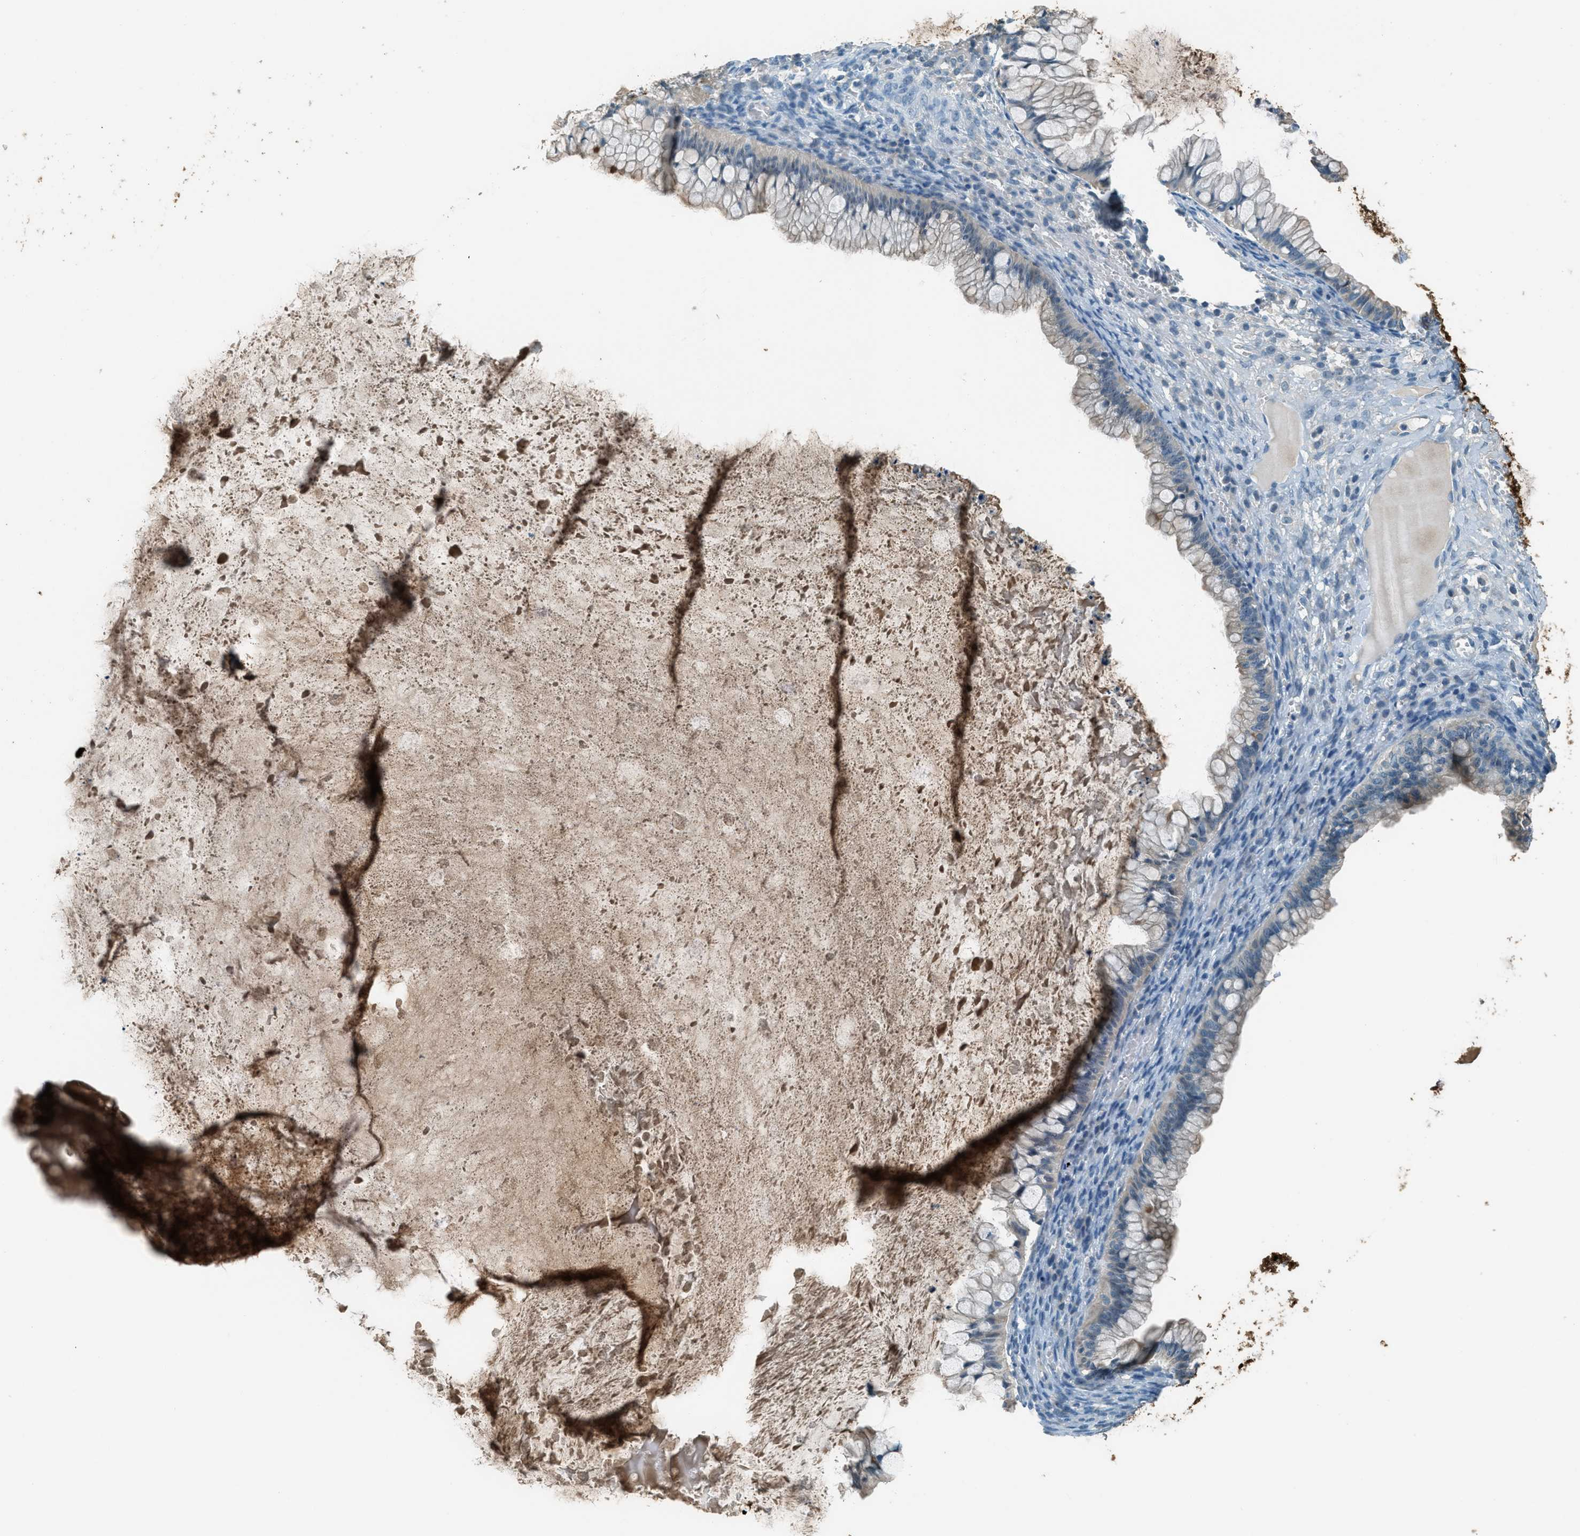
{"staining": {"intensity": "weak", "quantity": "<25%", "location": "cytoplasmic/membranous"}, "tissue": "ovarian cancer", "cell_type": "Tumor cells", "image_type": "cancer", "snomed": [{"axis": "morphology", "description": "Cystadenocarcinoma, mucinous, NOS"}, {"axis": "topography", "description": "Ovary"}], "caption": "DAB (3,3'-diaminobenzidine) immunohistochemical staining of human ovarian mucinous cystadenocarcinoma displays no significant positivity in tumor cells. The staining was performed using DAB (3,3'-diaminobenzidine) to visualize the protein expression in brown, while the nuclei were stained in blue with hematoxylin (Magnification: 20x).", "gene": "MSLN", "patient": {"sex": "female", "age": 57}}